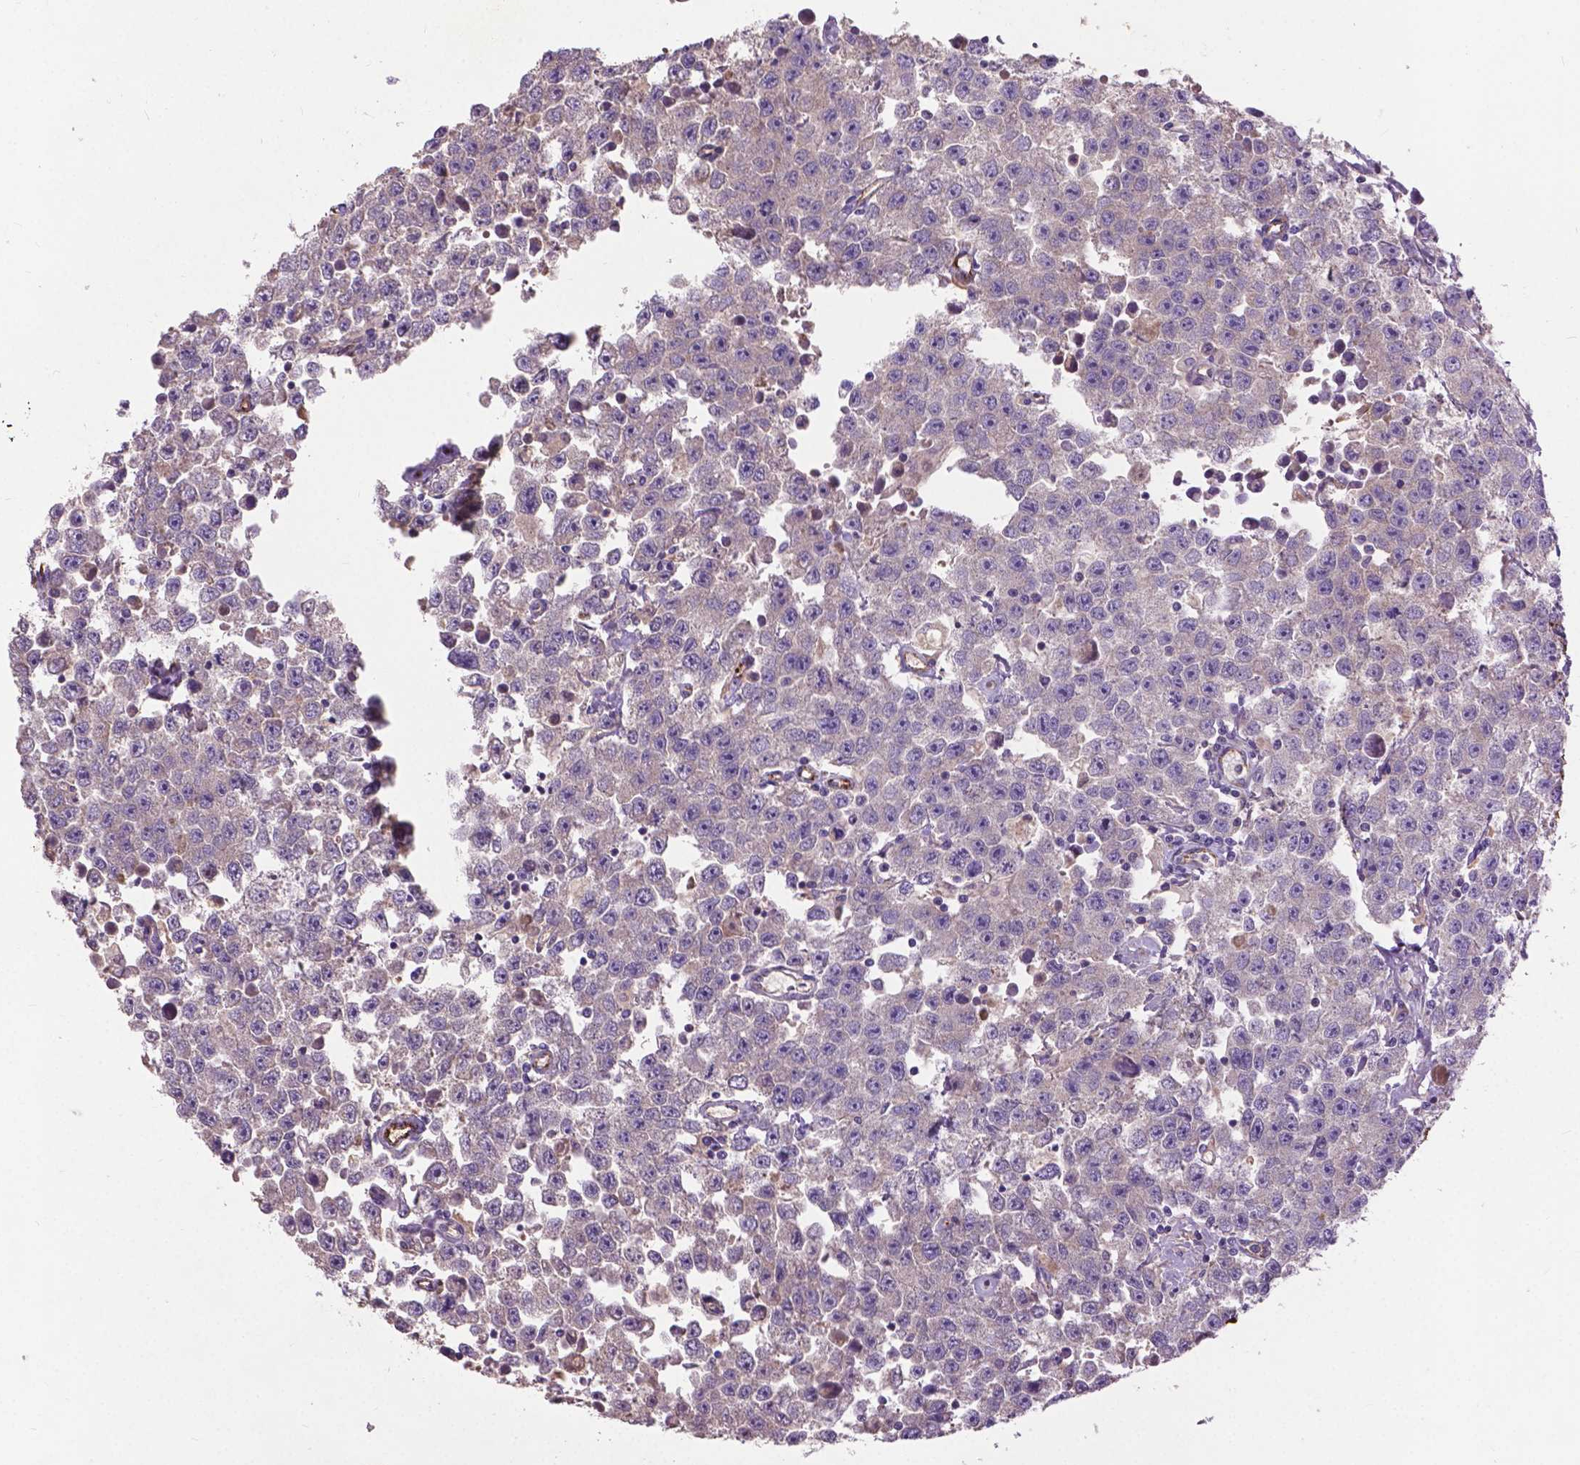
{"staining": {"intensity": "negative", "quantity": "none", "location": "none"}, "tissue": "testis cancer", "cell_type": "Tumor cells", "image_type": "cancer", "snomed": [{"axis": "morphology", "description": "Seminoma, NOS"}, {"axis": "topography", "description": "Testis"}], "caption": "Immunohistochemistry (IHC) histopathology image of human seminoma (testis) stained for a protein (brown), which shows no staining in tumor cells.", "gene": "ZNF337", "patient": {"sex": "male", "age": 52}}